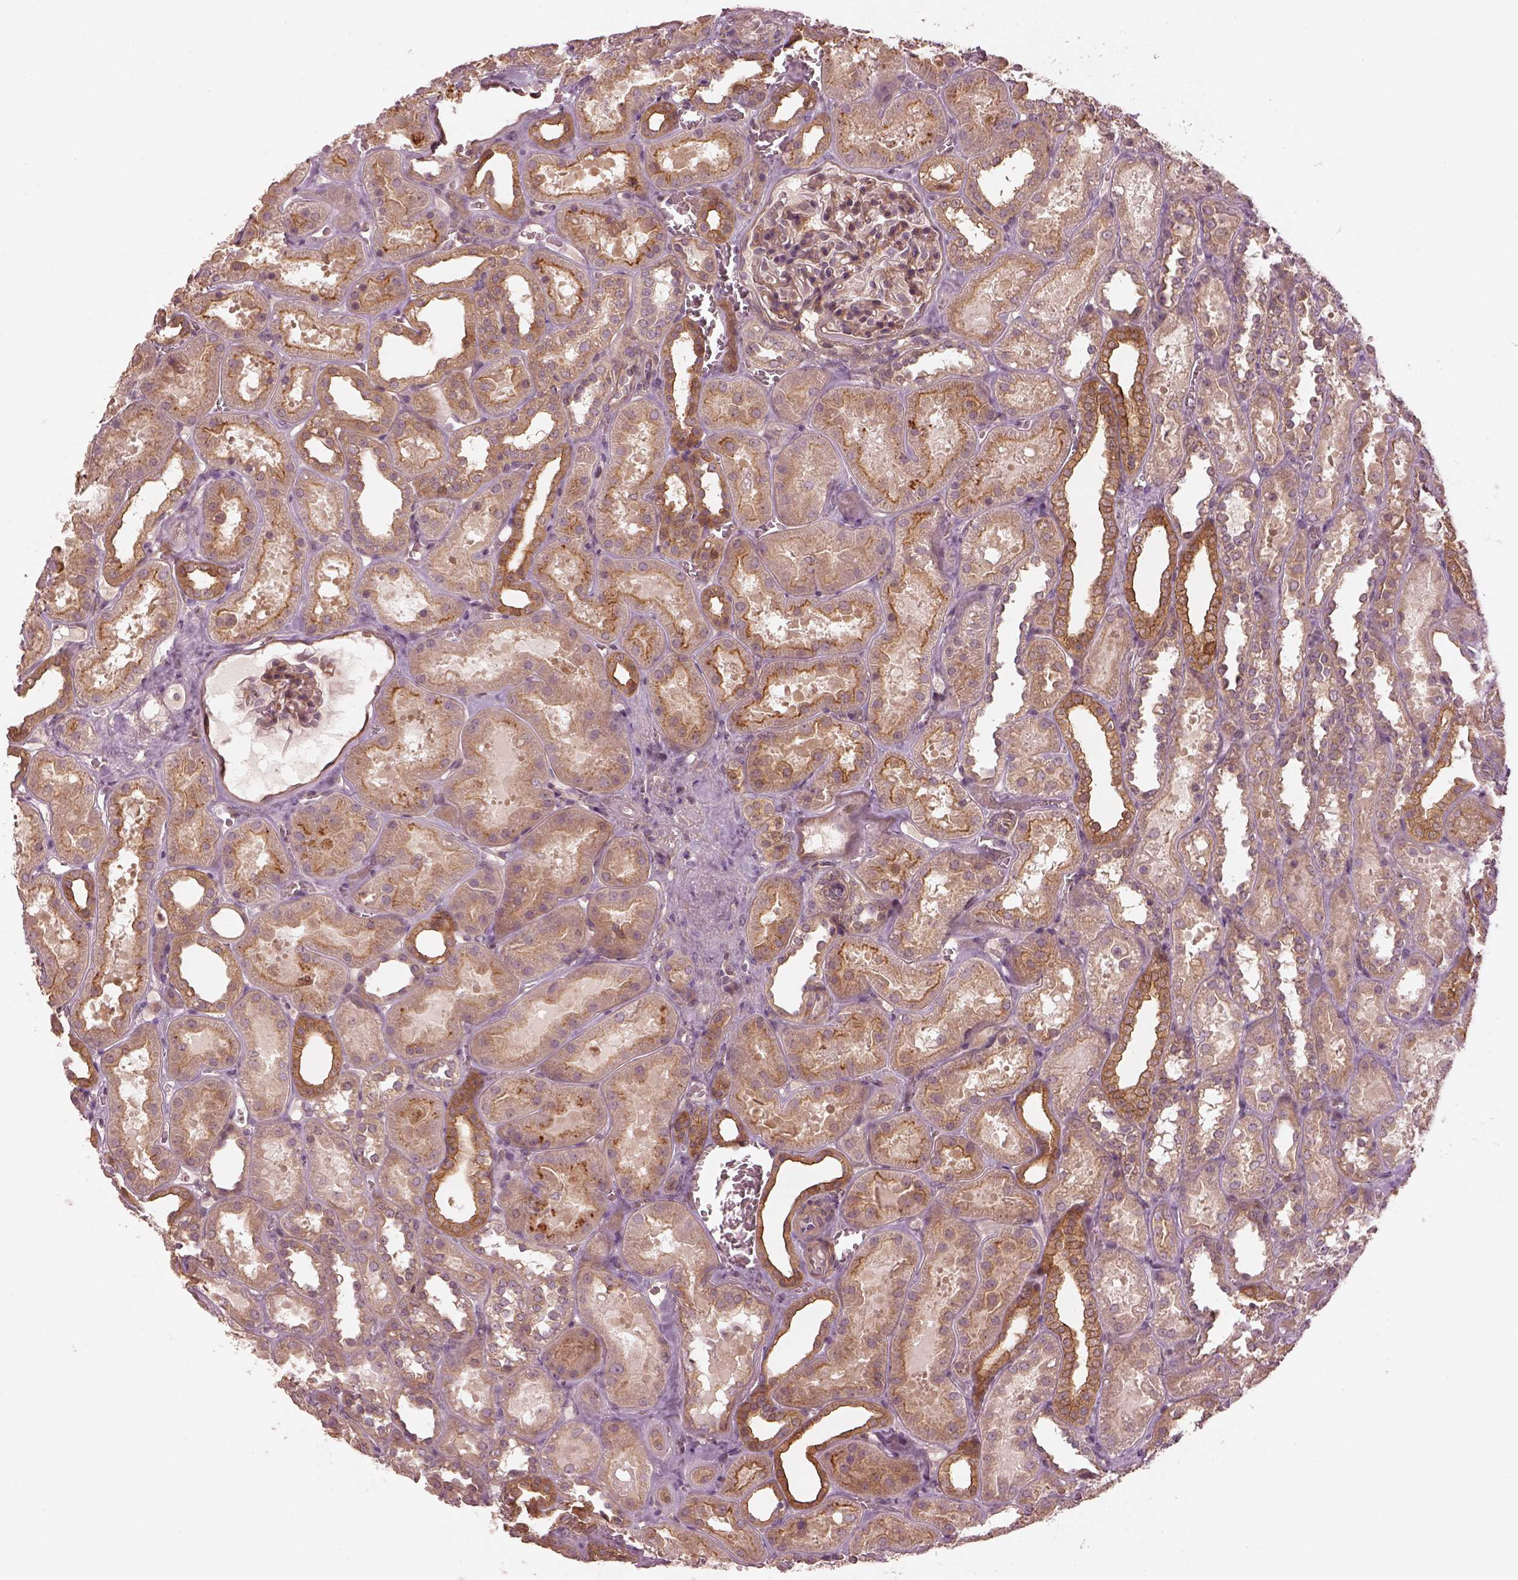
{"staining": {"intensity": "weak", "quantity": "25%-75%", "location": "cytoplasmic/membranous"}, "tissue": "kidney", "cell_type": "Cells in glomeruli", "image_type": "normal", "snomed": [{"axis": "morphology", "description": "Normal tissue, NOS"}, {"axis": "topography", "description": "Kidney"}], "caption": "DAB immunohistochemical staining of benign human kidney demonstrates weak cytoplasmic/membranous protein staining in about 25%-75% of cells in glomeruli. The staining was performed using DAB to visualize the protein expression in brown, while the nuclei were stained in blue with hematoxylin (Magnification: 20x).", "gene": "FAM107B", "patient": {"sex": "female", "age": 41}}